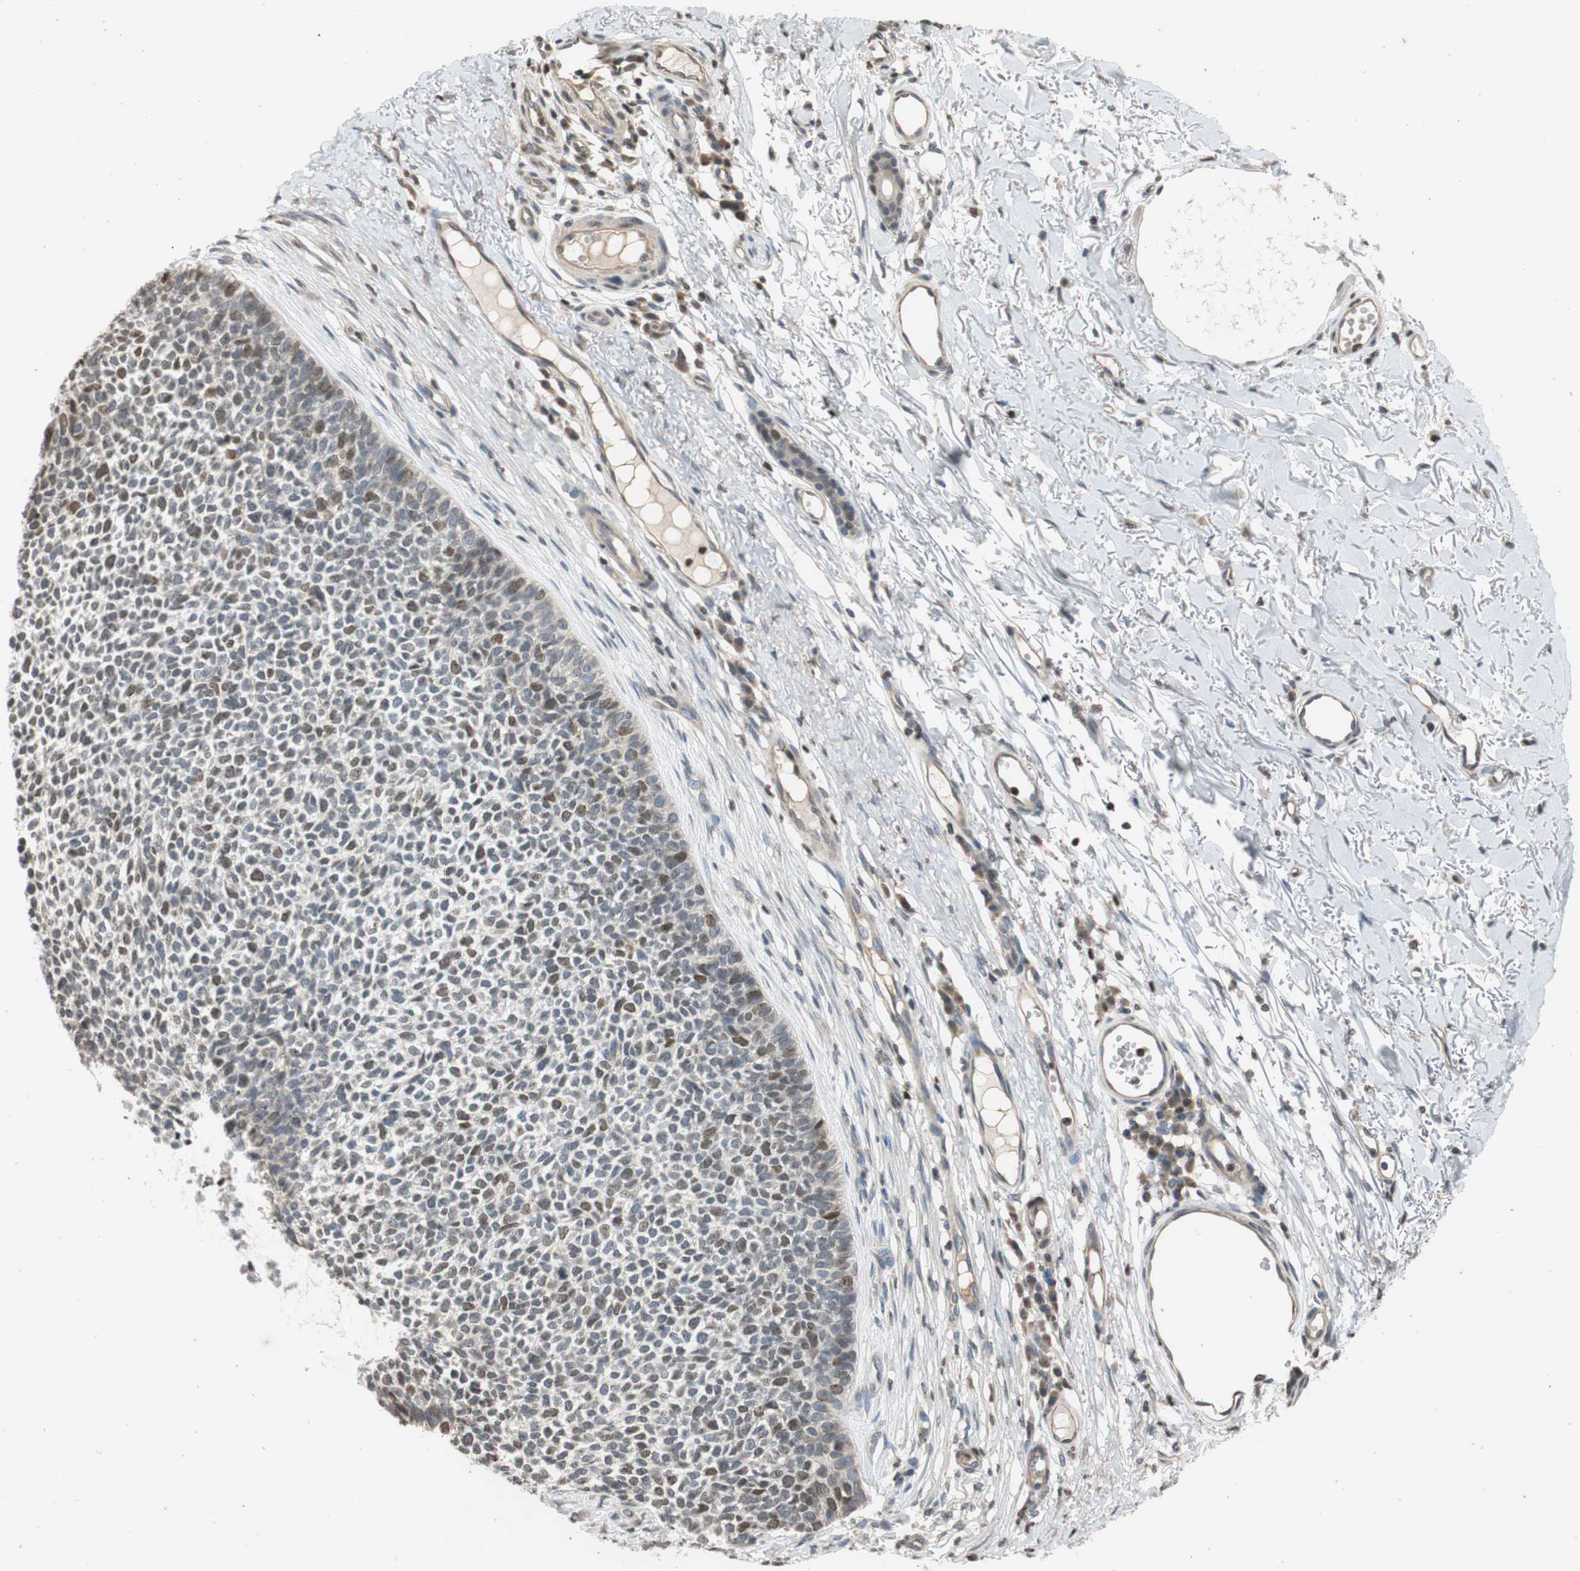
{"staining": {"intensity": "moderate", "quantity": "25%-75%", "location": "nuclear"}, "tissue": "skin cancer", "cell_type": "Tumor cells", "image_type": "cancer", "snomed": [{"axis": "morphology", "description": "Basal cell carcinoma"}, {"axis": "topography", "description": "Skin"}], "caption": "Protein analysis of basal cell carcinoma (skin) tissue displays moderate nuclear staining in approximately 25%-75% of tumor cells.", "gene": "MCM6", "patient": {"sex": "female", "age": 84}}